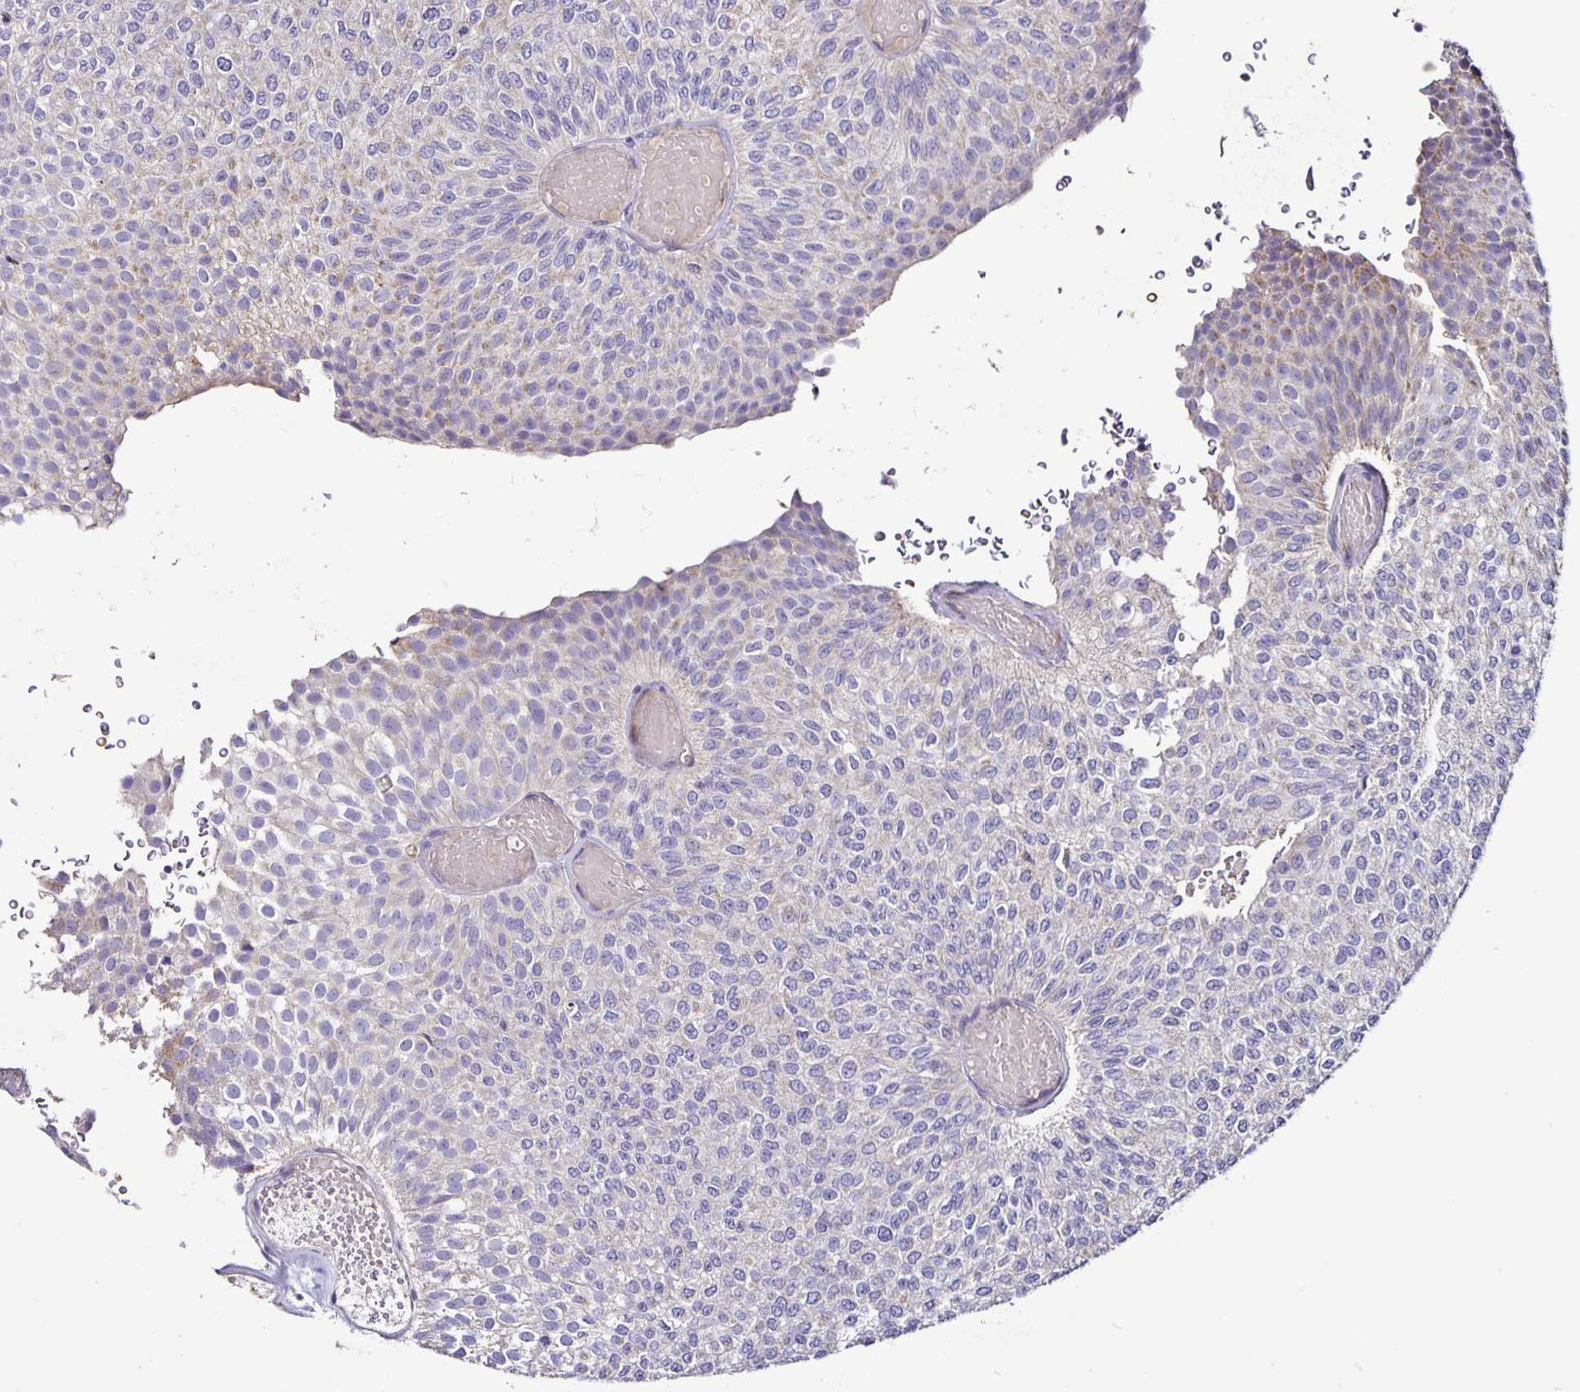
{"staining": {"intensity": "weak", "quantity": "<25%", "location": "cytoplasmic/membranous"}, "tissue": "urothelial cancer", "cell_type": "Tumor cells", "image_type": "cancer", "snomed": [{"axis": "morphology", "description": "Urothelial carcinoma, Low grade"}, {"axis": "topography", "description": "Urinary bladder"}], "caption": "High magnification brightfield microscopy of urothelial cancer stained with DAB (3,3'-diaminobenzidine) (brown) and counterstained with hematoxylin (blue): tumor cells show no significant positivity. The staining is performed using DAB (3,3'-diaminobenzidine) brown chromogen with nuclei counter-stained in using hematoxylin.", "gene": "FCER1A", "patient": {"sex": "male", "age": 78}}